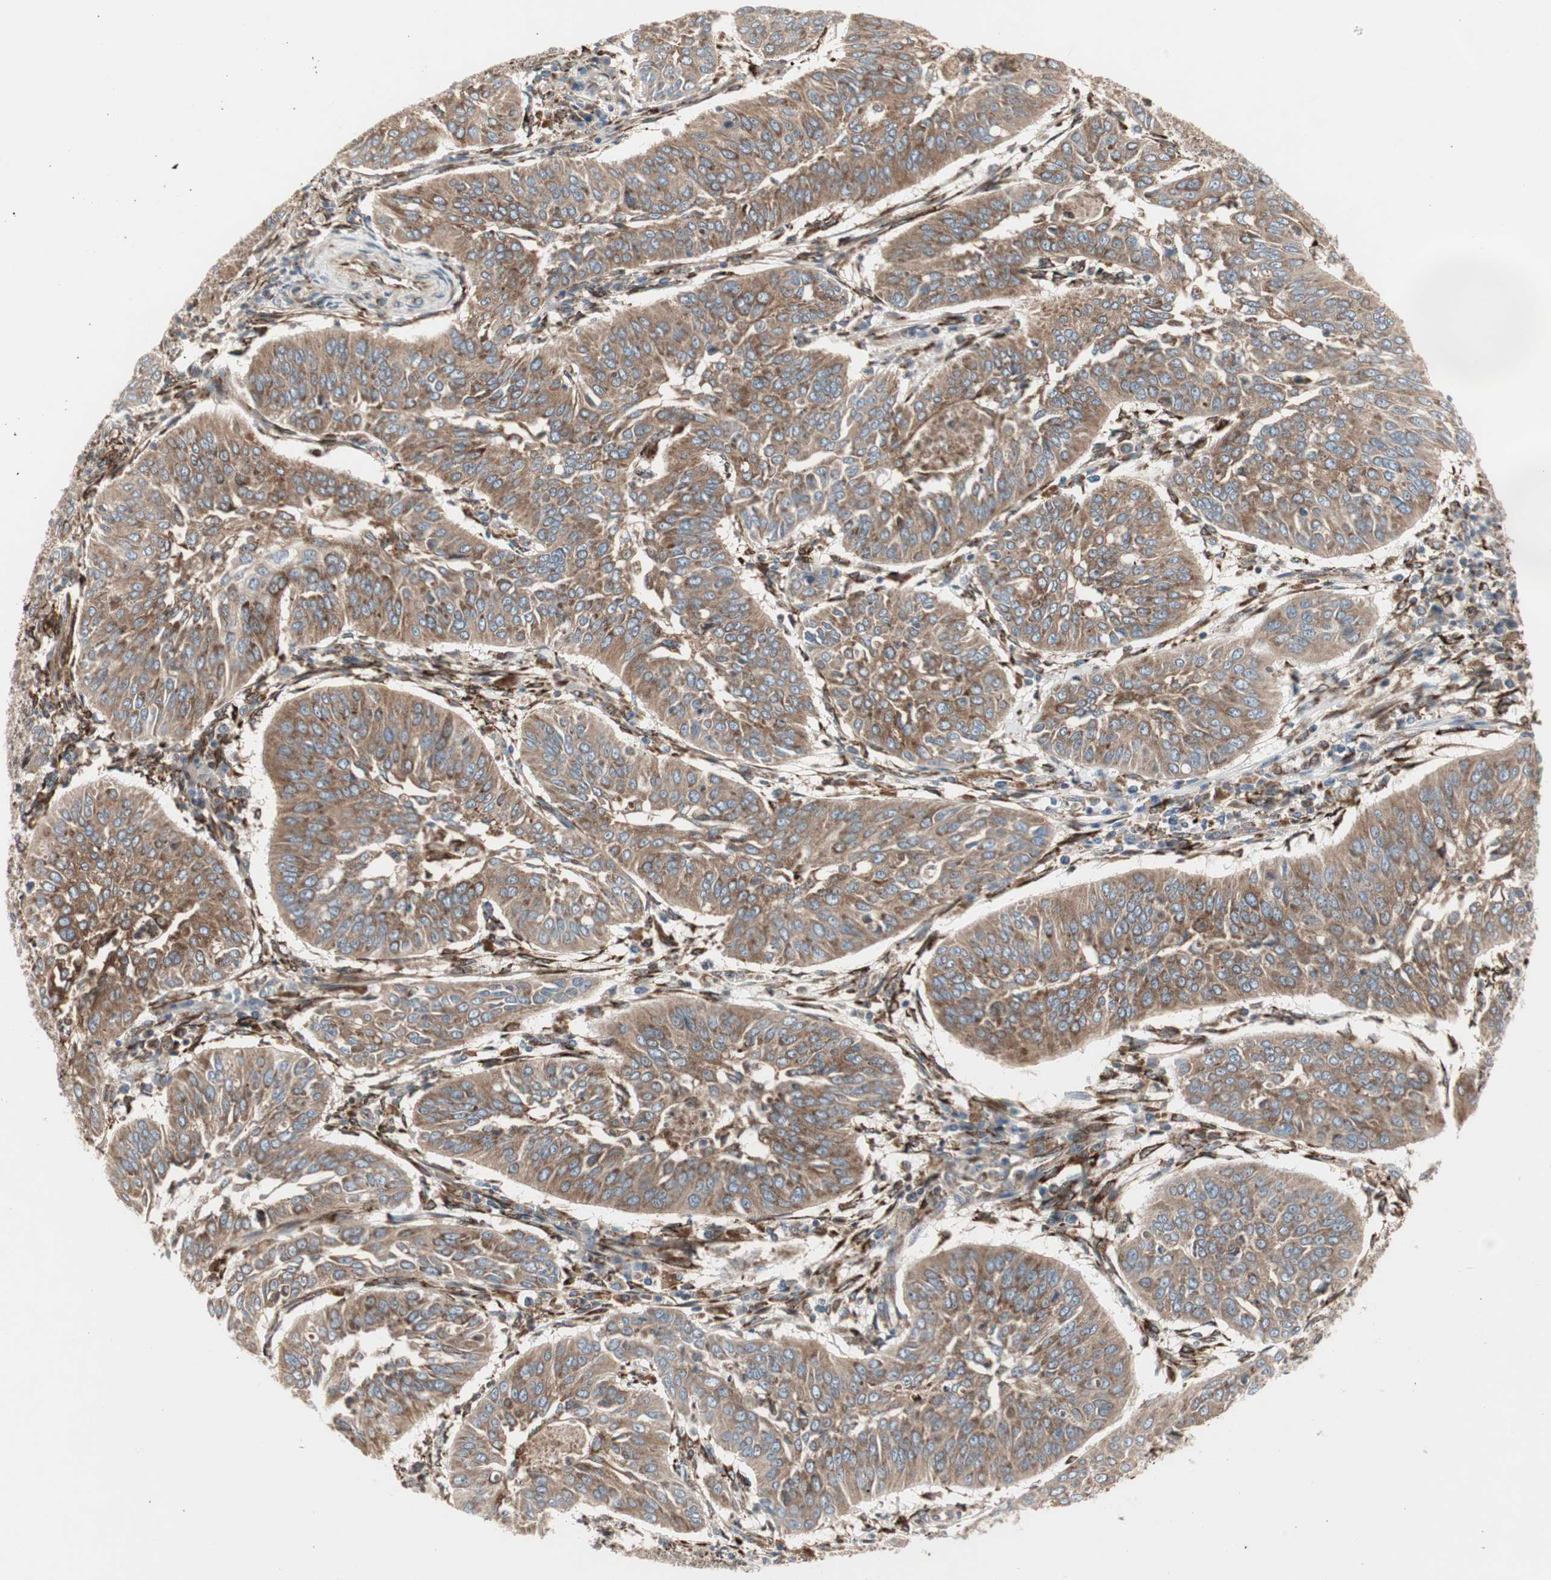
{"staining": {"intensity": "moderate", "quantity": ">75%", "location": "cytoplasmic/membranous"}, "tissue": "cervical cancer", "cell_type": "Tumor cells", "image_type": "cancer", "snomed": [{"axis": "morphology", "description": "Normal tissue, NOS"}, {"axis": "morphology", "description": "Squamous cell carcinoma, NOS"}, {"axis": "topography", "description": "Cervix"}], "caption": "Protein analysis of cervical cancer (squamous cell carcinoma) tissue displays moderate cytoplasmic/membranous expression in approximately >75% of tumor cells.", "gene": "H6PD", "patient": {"sex": "female", "age": 39}}